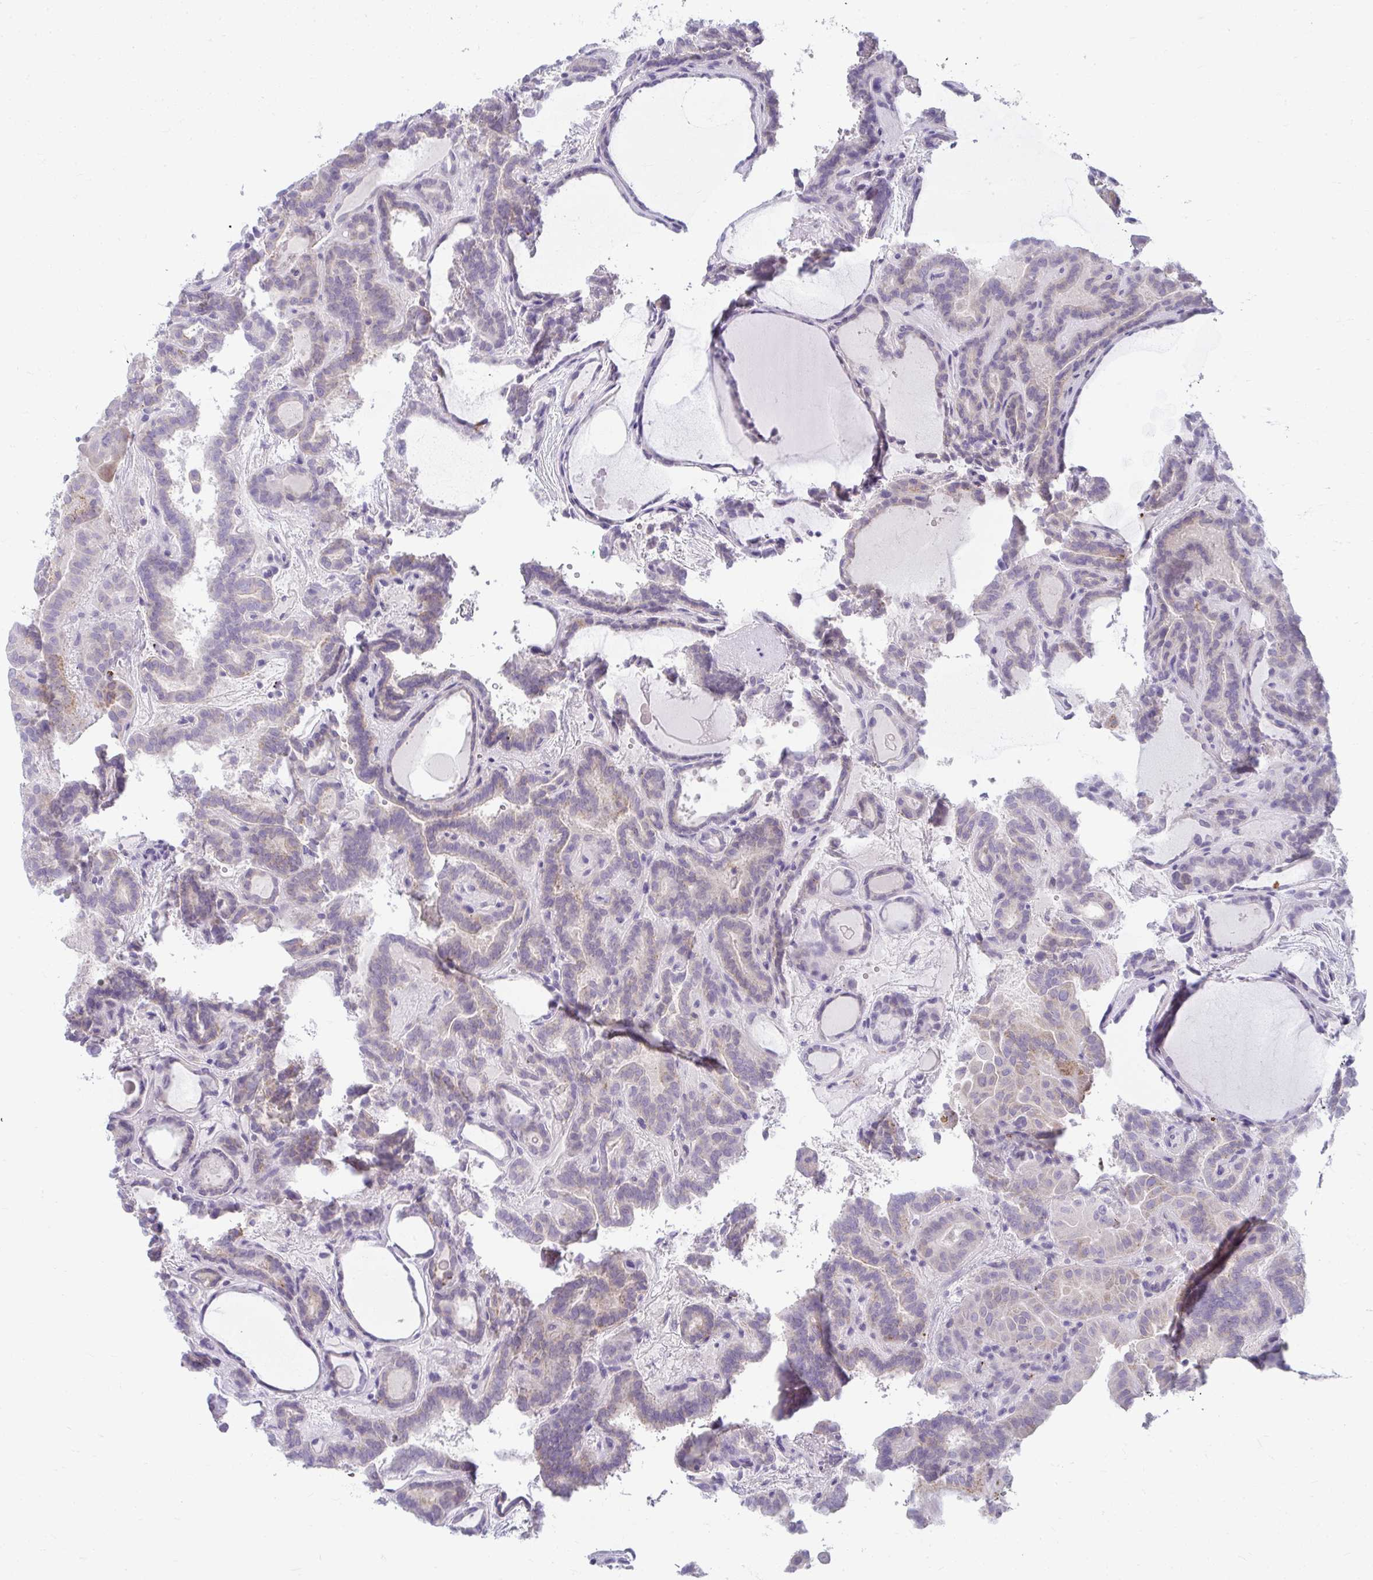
{"staining": {"intensity": "negative", "quantity": "none", "location": "none"}, "tissue": "thyroid cancer", "cell_type": "Tumor cells", "image_type": "cancer", "snomed": [{"axis": "morphology", "description": "Papillary adenocarcinoma, NOS"}, {"axis": "topography", "description": "Thyroid gland"}], "caption": "A high-resolution histopathology image shows immunohistochemistry staining of papillary adenocarcinoma (thyroid), which shows no significant expression in tumor cells.", "gene": "VPS4B", "patient": {"sex": "female", "age": 46}}